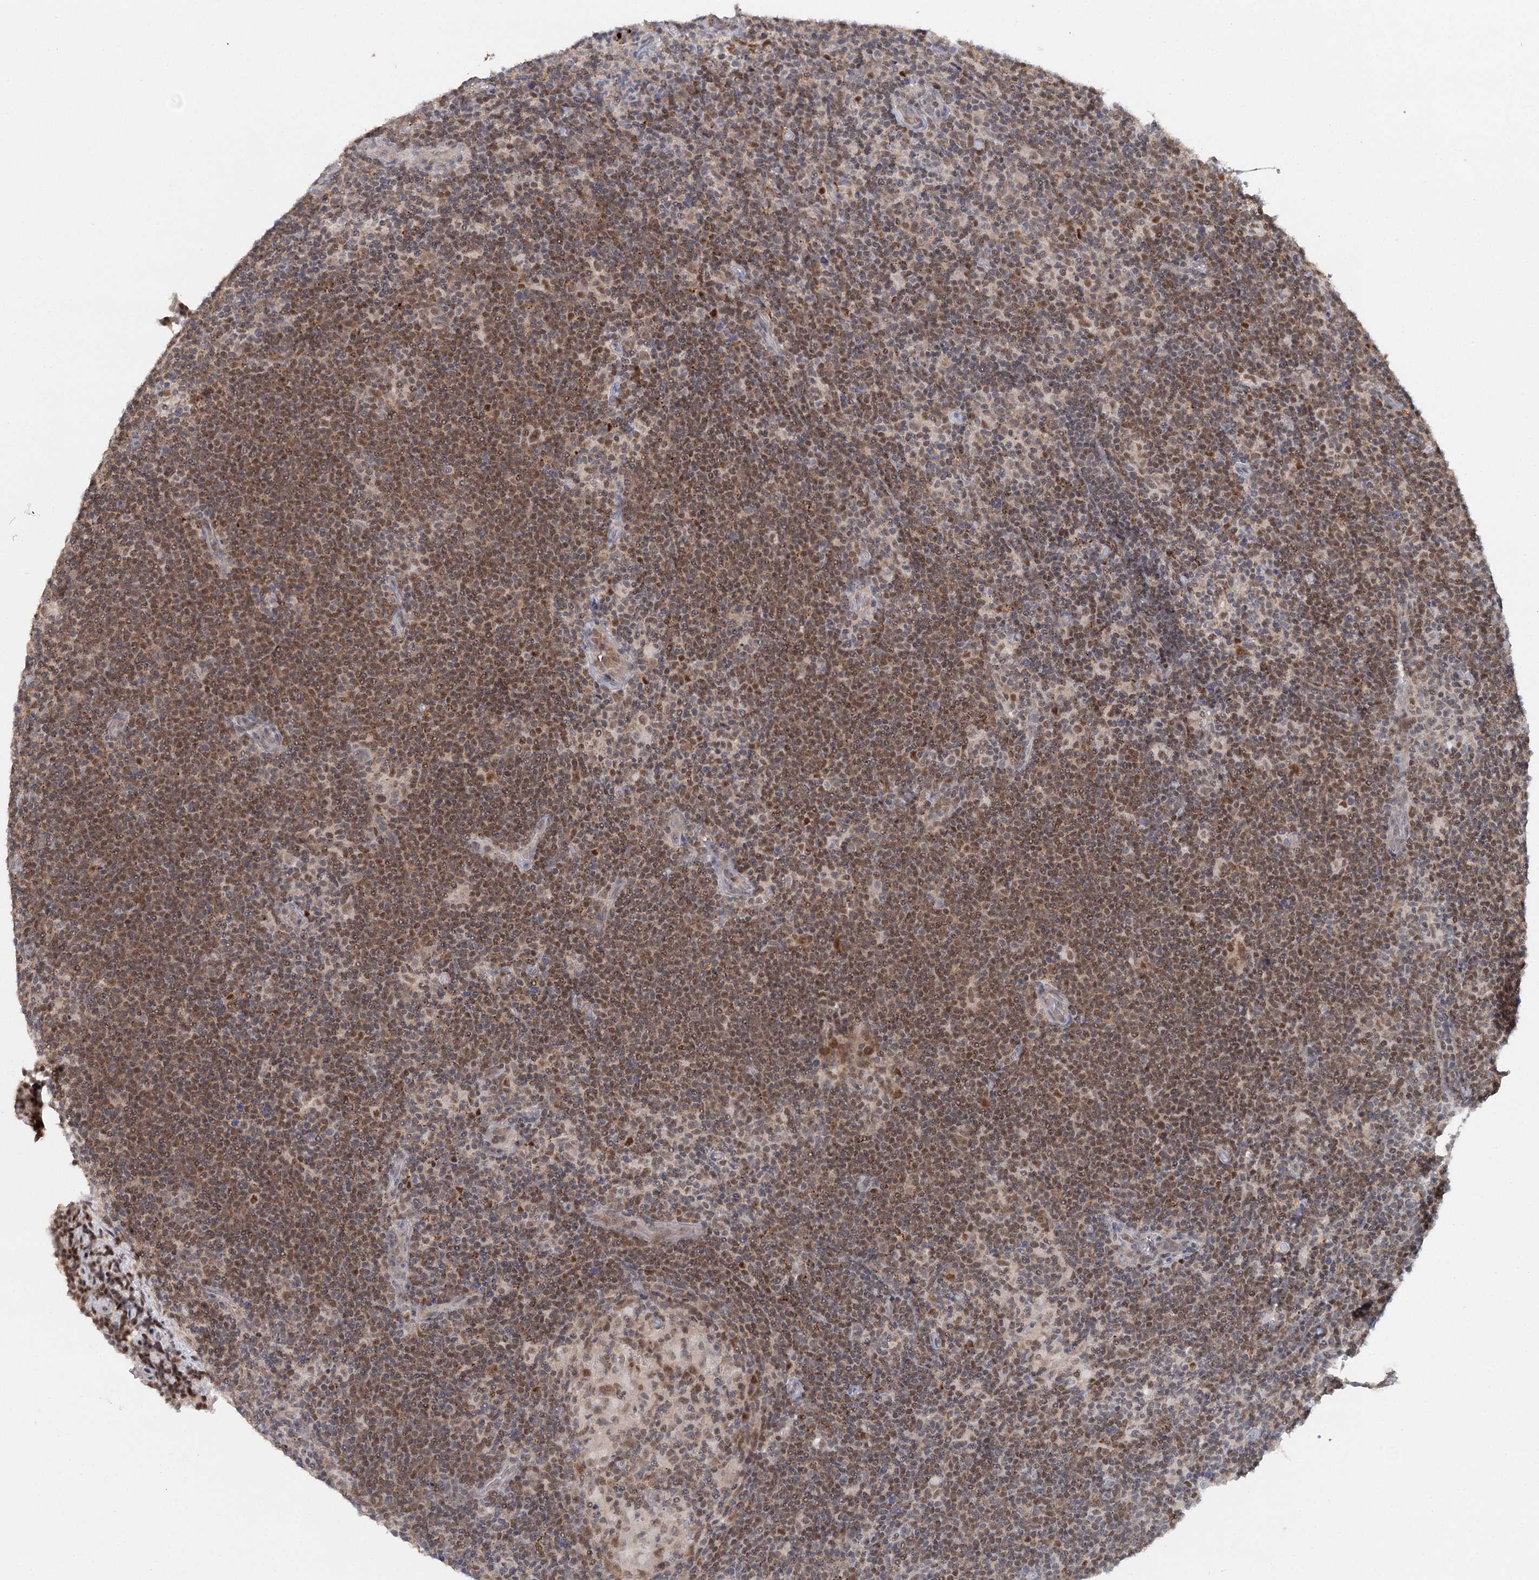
{"staining": {"intensity": "moderate", "quantity": ">75%", "location": "nuclear"}, "tissue": "lymphoma", "cell_type": "Tumor cells", "image_type": "cancer", "snomed": [{"axis": "morphology", "description": "Hodgkin's disease, NOS"}, {"axis": "topography", "description": "Lymph node"}], "caption": "High-power microscopy captured an immunohistochemistry histopathology image of lymphoma, revealing moderate nuclear positivity in approximately >75% of tumor cells.", "gene": "GPATCH11", "patient": {"sex": "female", "age": 57}}